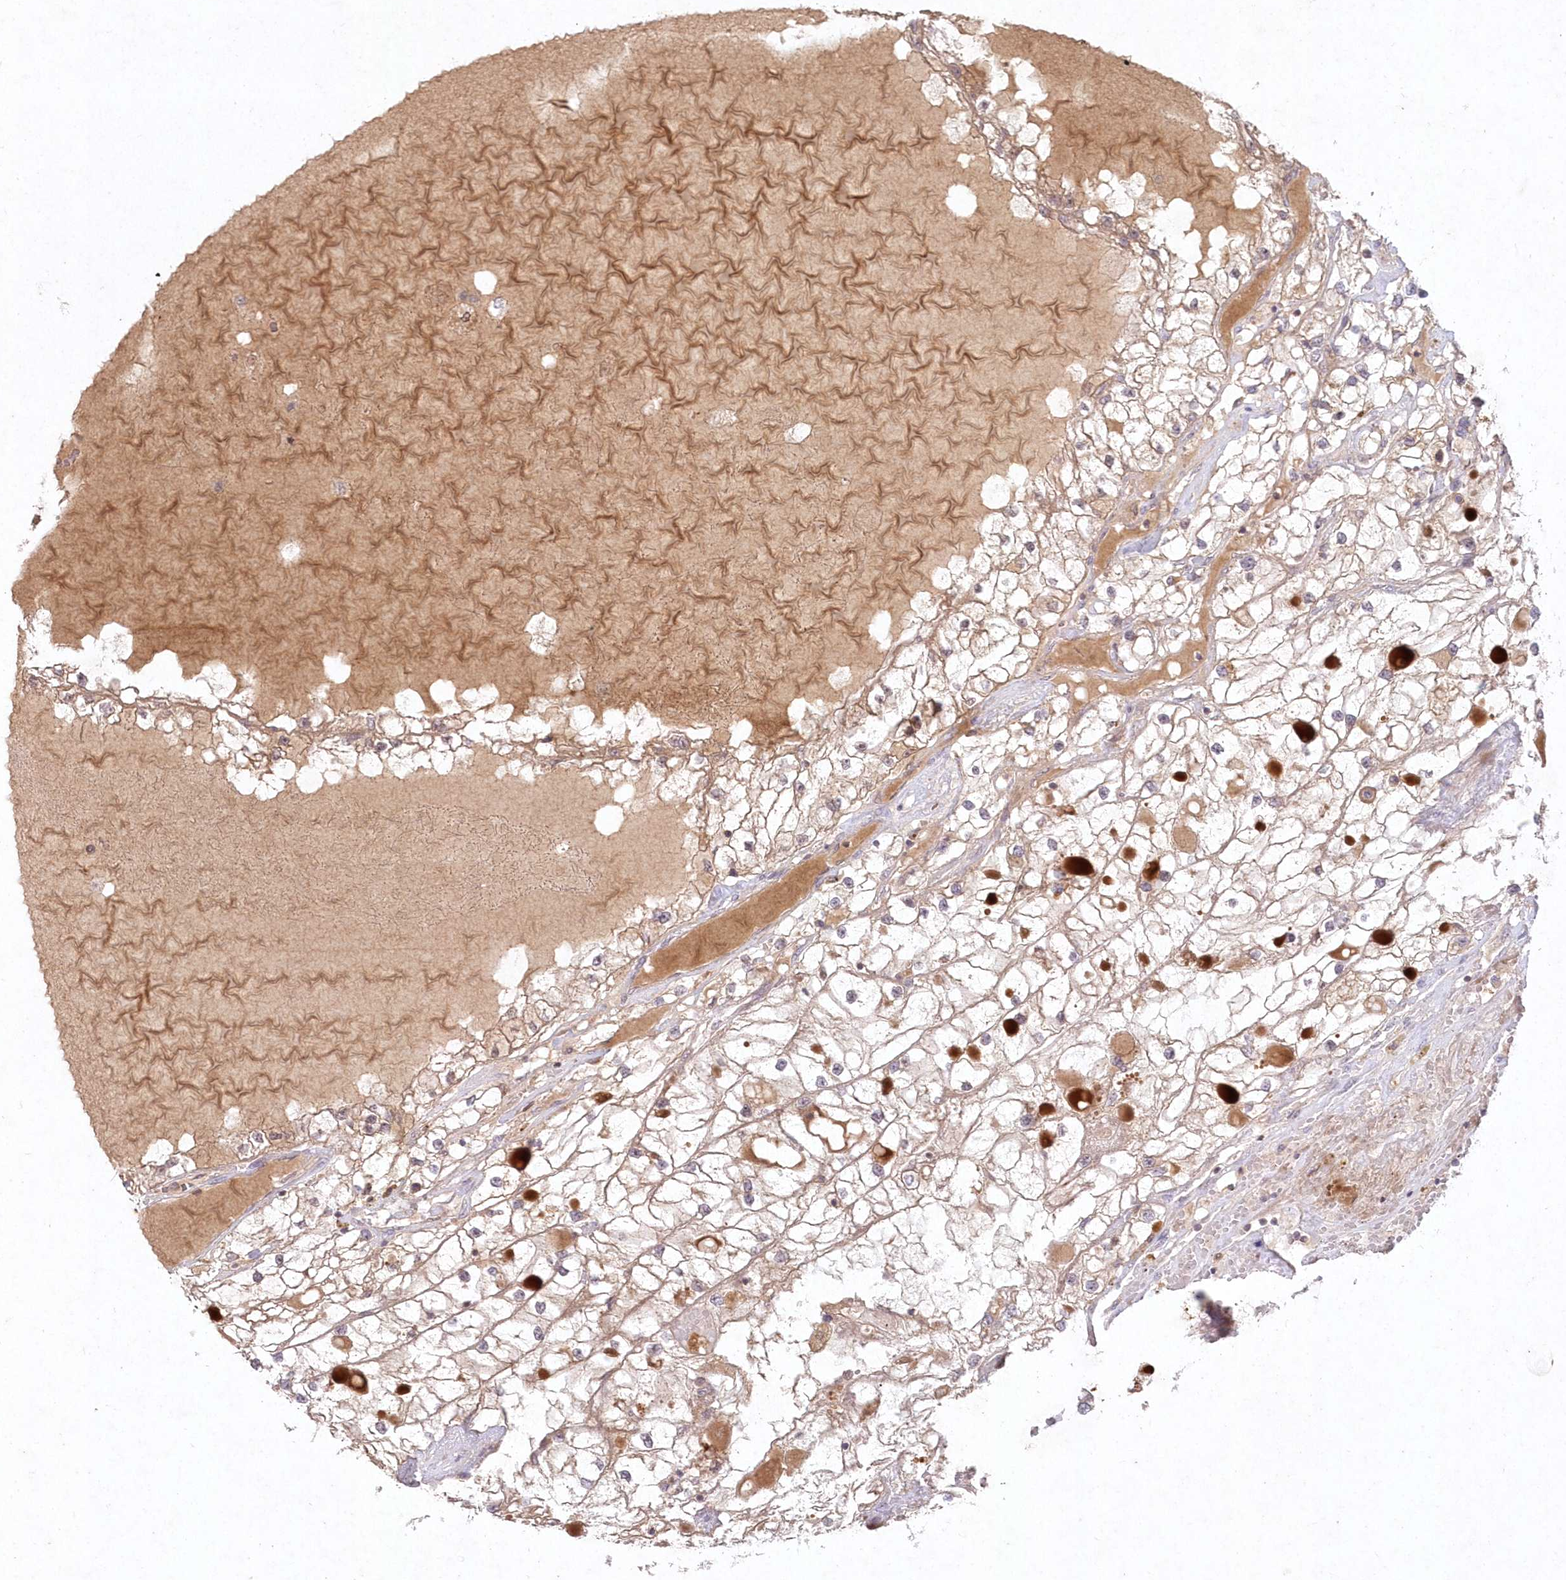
{"staining": {"intensity": "weak", "quantity": ">75%", "location": "cytoplasmic/membranous"}, "tissue": "renal cancer", "cell_type": "Tumor cells", "image_type": "cancer", "snomed": [{"axis": "morphology", "description": "Adenocarcinoma, NOS"}, {"axis": "topography", "description": "Kidney"}], "caption": "Tumor cells display low levels of weak cytoplasmic/membranous staining in about >75% of cells in human renal cancer.", "gene": "ASCC1", "patient": {"sex": "male", "age": 68}}